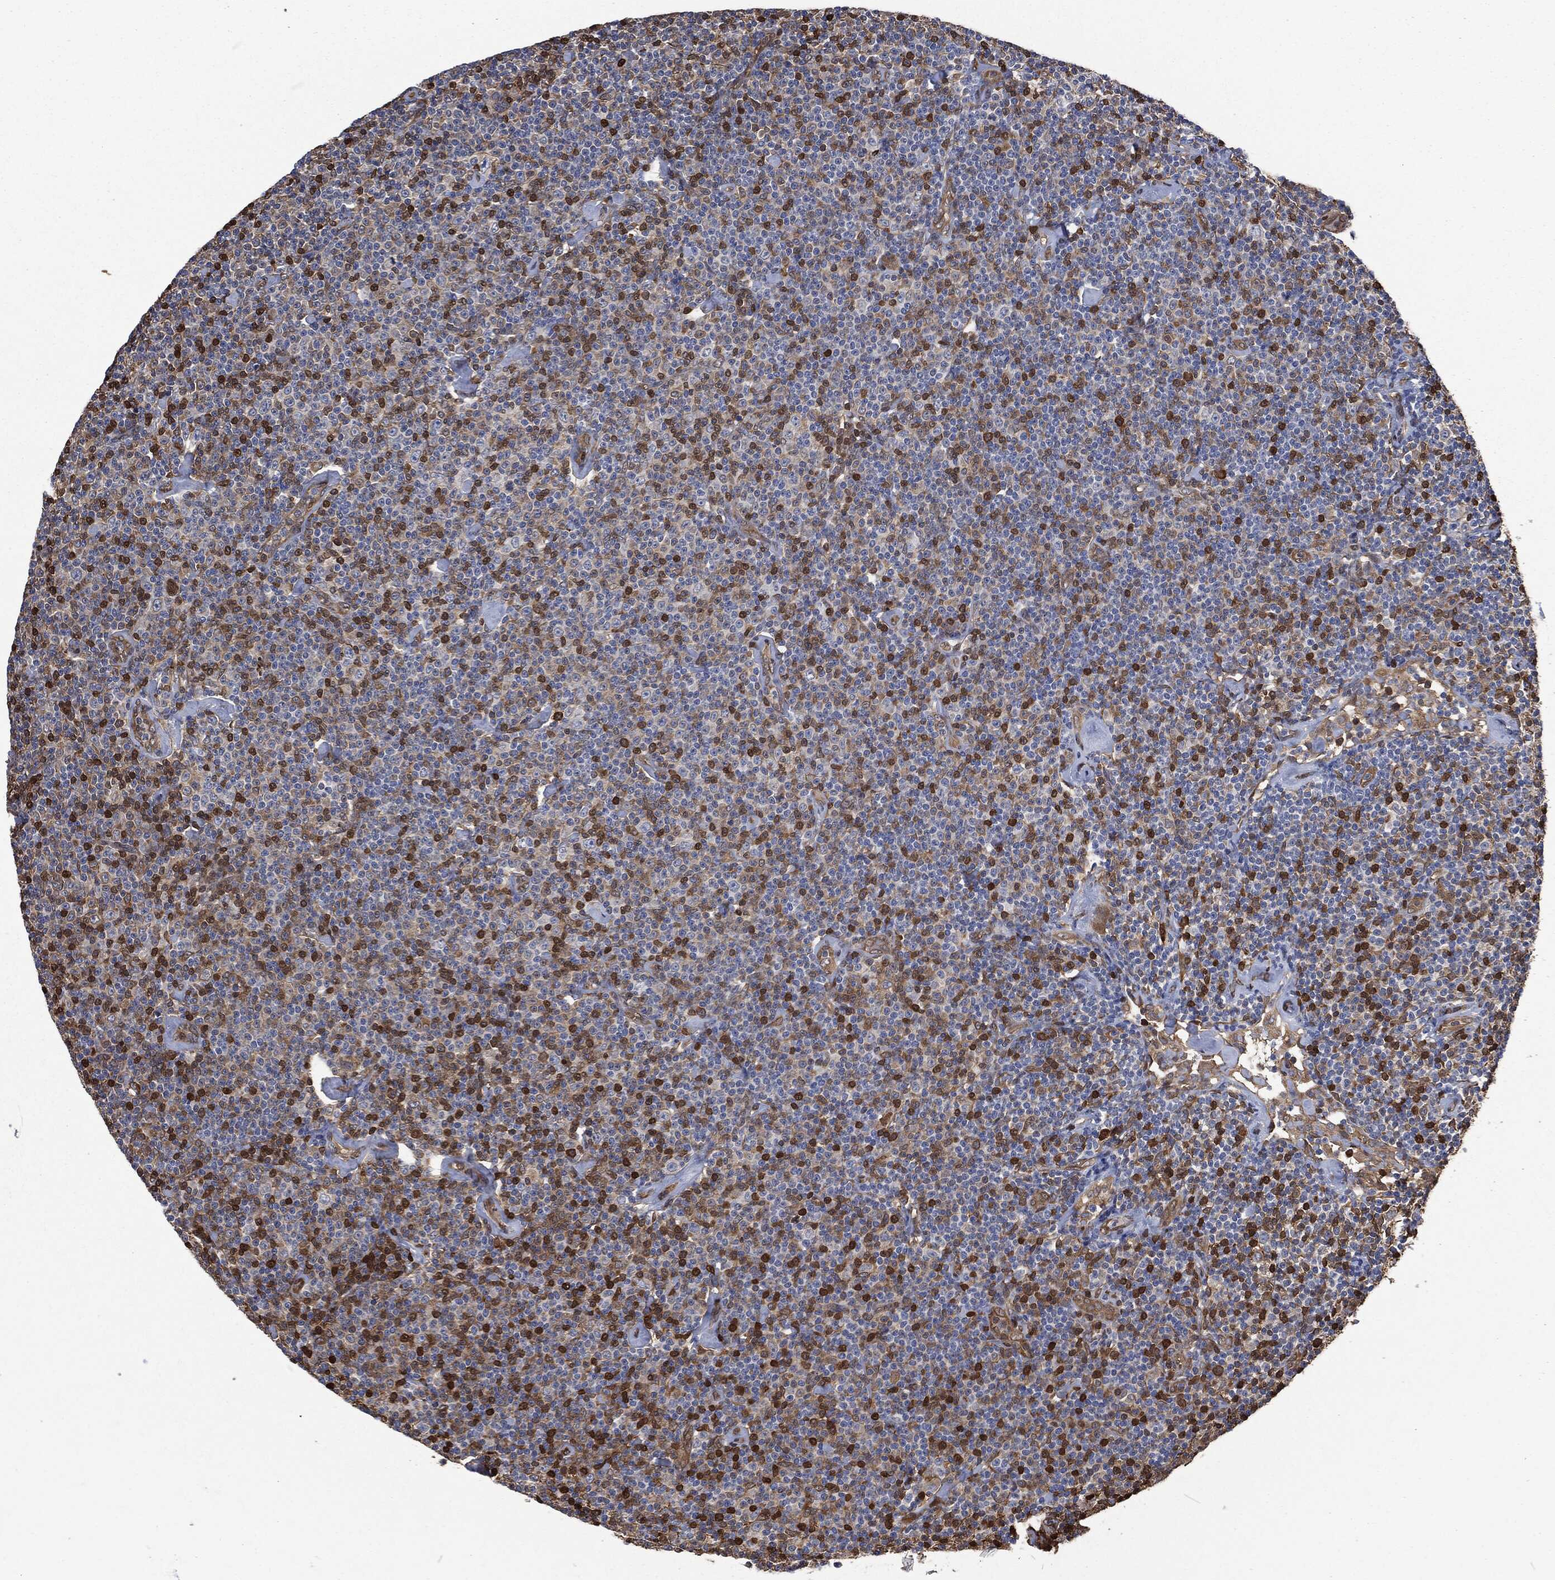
{"staining": {"intensity": "strong", "quantity": "25%-75%", "location": "cytoplasmic/membranous,nuclear"}, "tissue": "lymphoma", "cell_type": "Tumor cells", "image_type": "cancer", "snomed": [{"axis": "morphology", "description": "Malignant lymphoma, non-Hodgkin's type, Low grade"}, {"axis": "topography", "description": "Lymph node"}], "caption": "Immunohistochemistry (DAB) staining of malignant lymphoma, non-Hodgkin's type (low-grade) displays strong cytoplasmic/membranous and nuclear protein staining in about 25%-75% of tumor cells.", "gene": "PRDX4", "patient": {"sex": "male", "age": 81}}